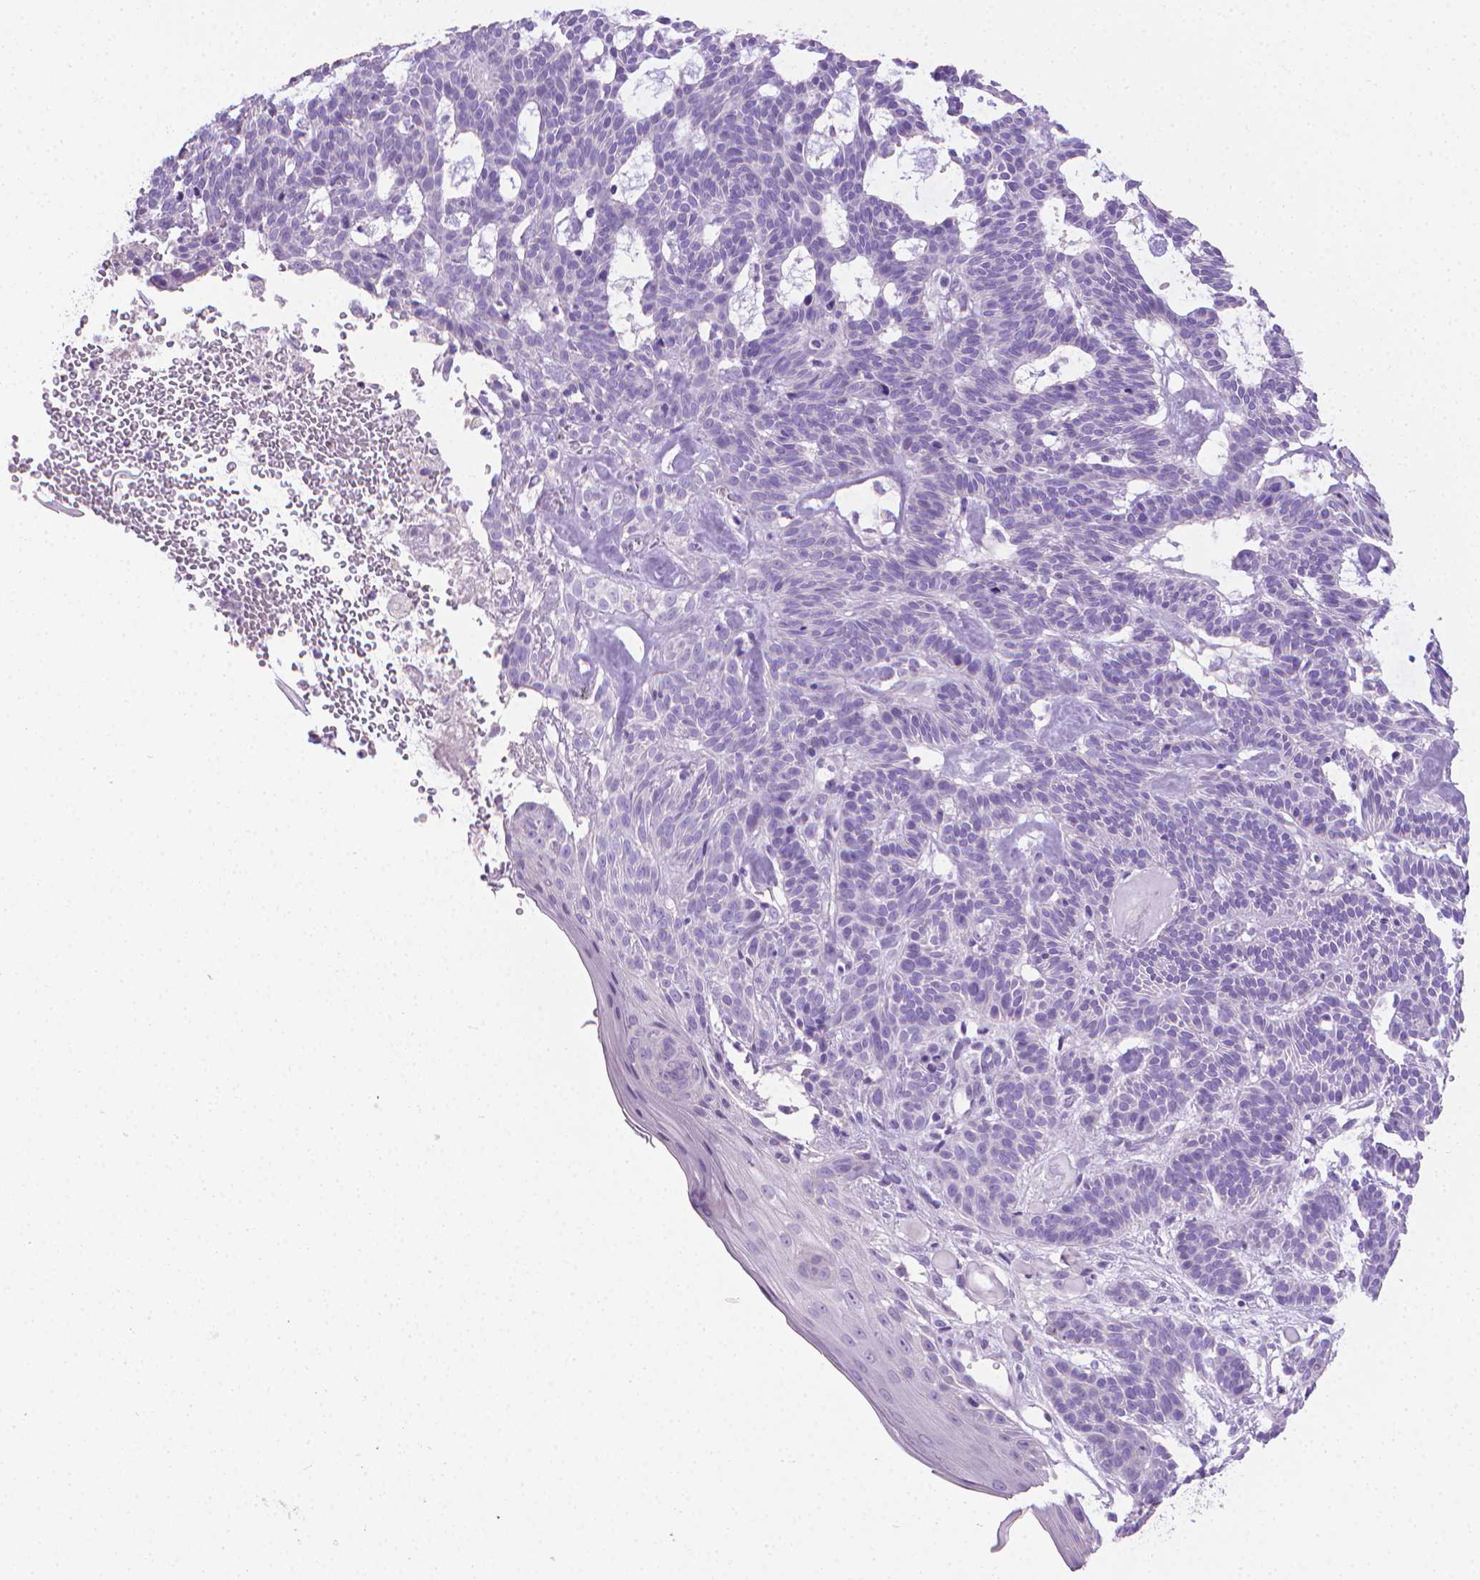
{"staining": {"intensity": "negative", "quantity": "none", "location": "none"}, "tissue": "skin cancer", "cell_type": "Tumor cells", "image_type": "cancer", "snomed": [{"axis": "morphology", "description": "Basal cell carcinoma"}, {"axis": "topography", "description": "Skin"}], "caption": "Tumor cells show no significant protein staining in skin basal cell carcinoma.", "gene": "PNMA2", "patient": {"sex": "male", "age": 85}}